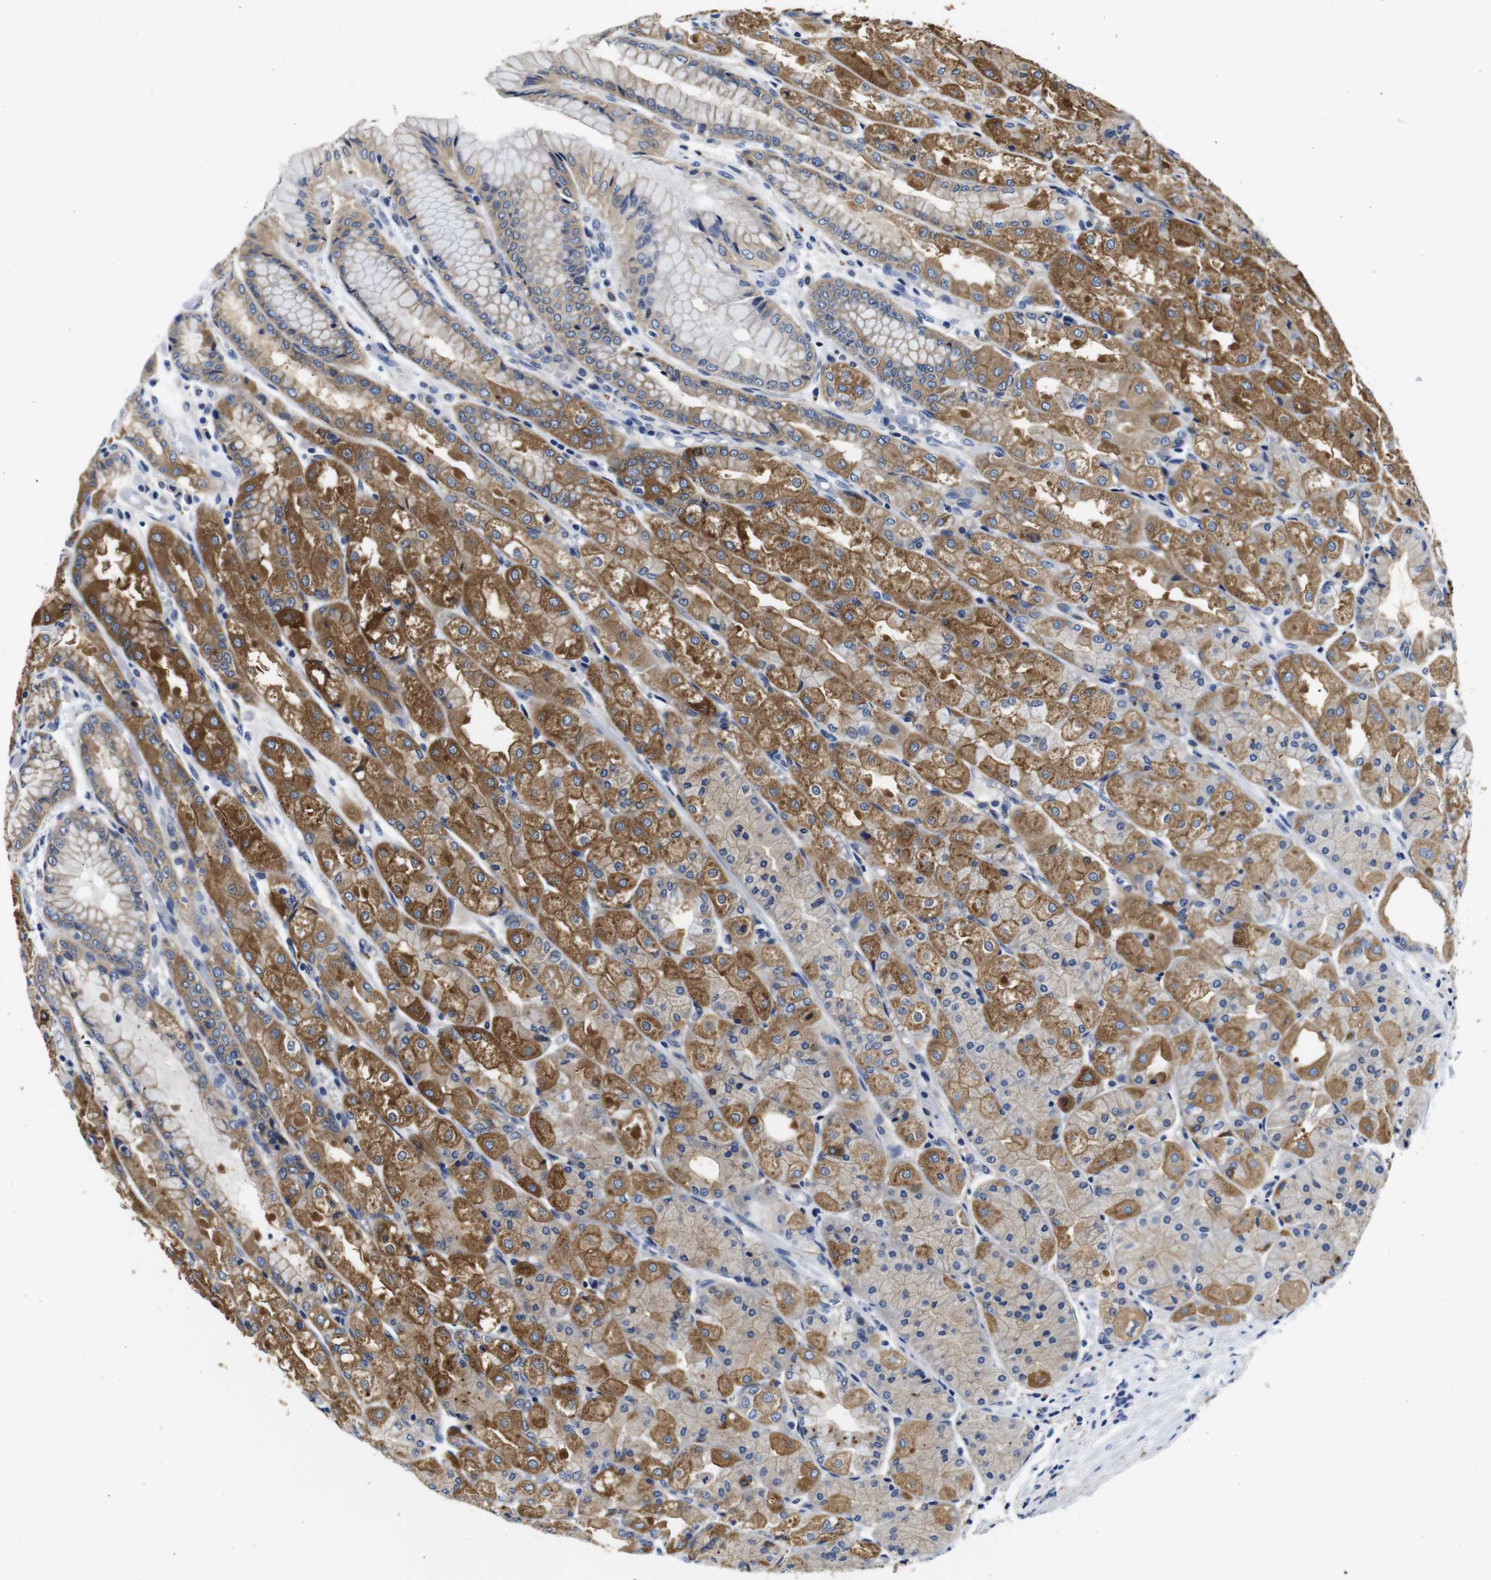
{"staining": {"intensity": "moderate", "quantity": ">75%", "location": "cytoplasmic/membranous"}, "tissue": "stomach", "cell_type": "Glandular cells", "image_type": "normal", "snomed": [{"axis": "morphology", "description": "Normal tissue, NOS"}, {"axis": "topography", "description": "Stomach, upper"}], "caption": "Glandular cells demonstrate moderate cytoplasmic/membranous expression in approximately >75% of cells in benign stomach. Using DAB (brown) and hematoxylin (blue) stains, captured at high magnification using brightfield microscopy.", "gene": "GIMAP2", "patient": {"sex": "male", "age": 72}}